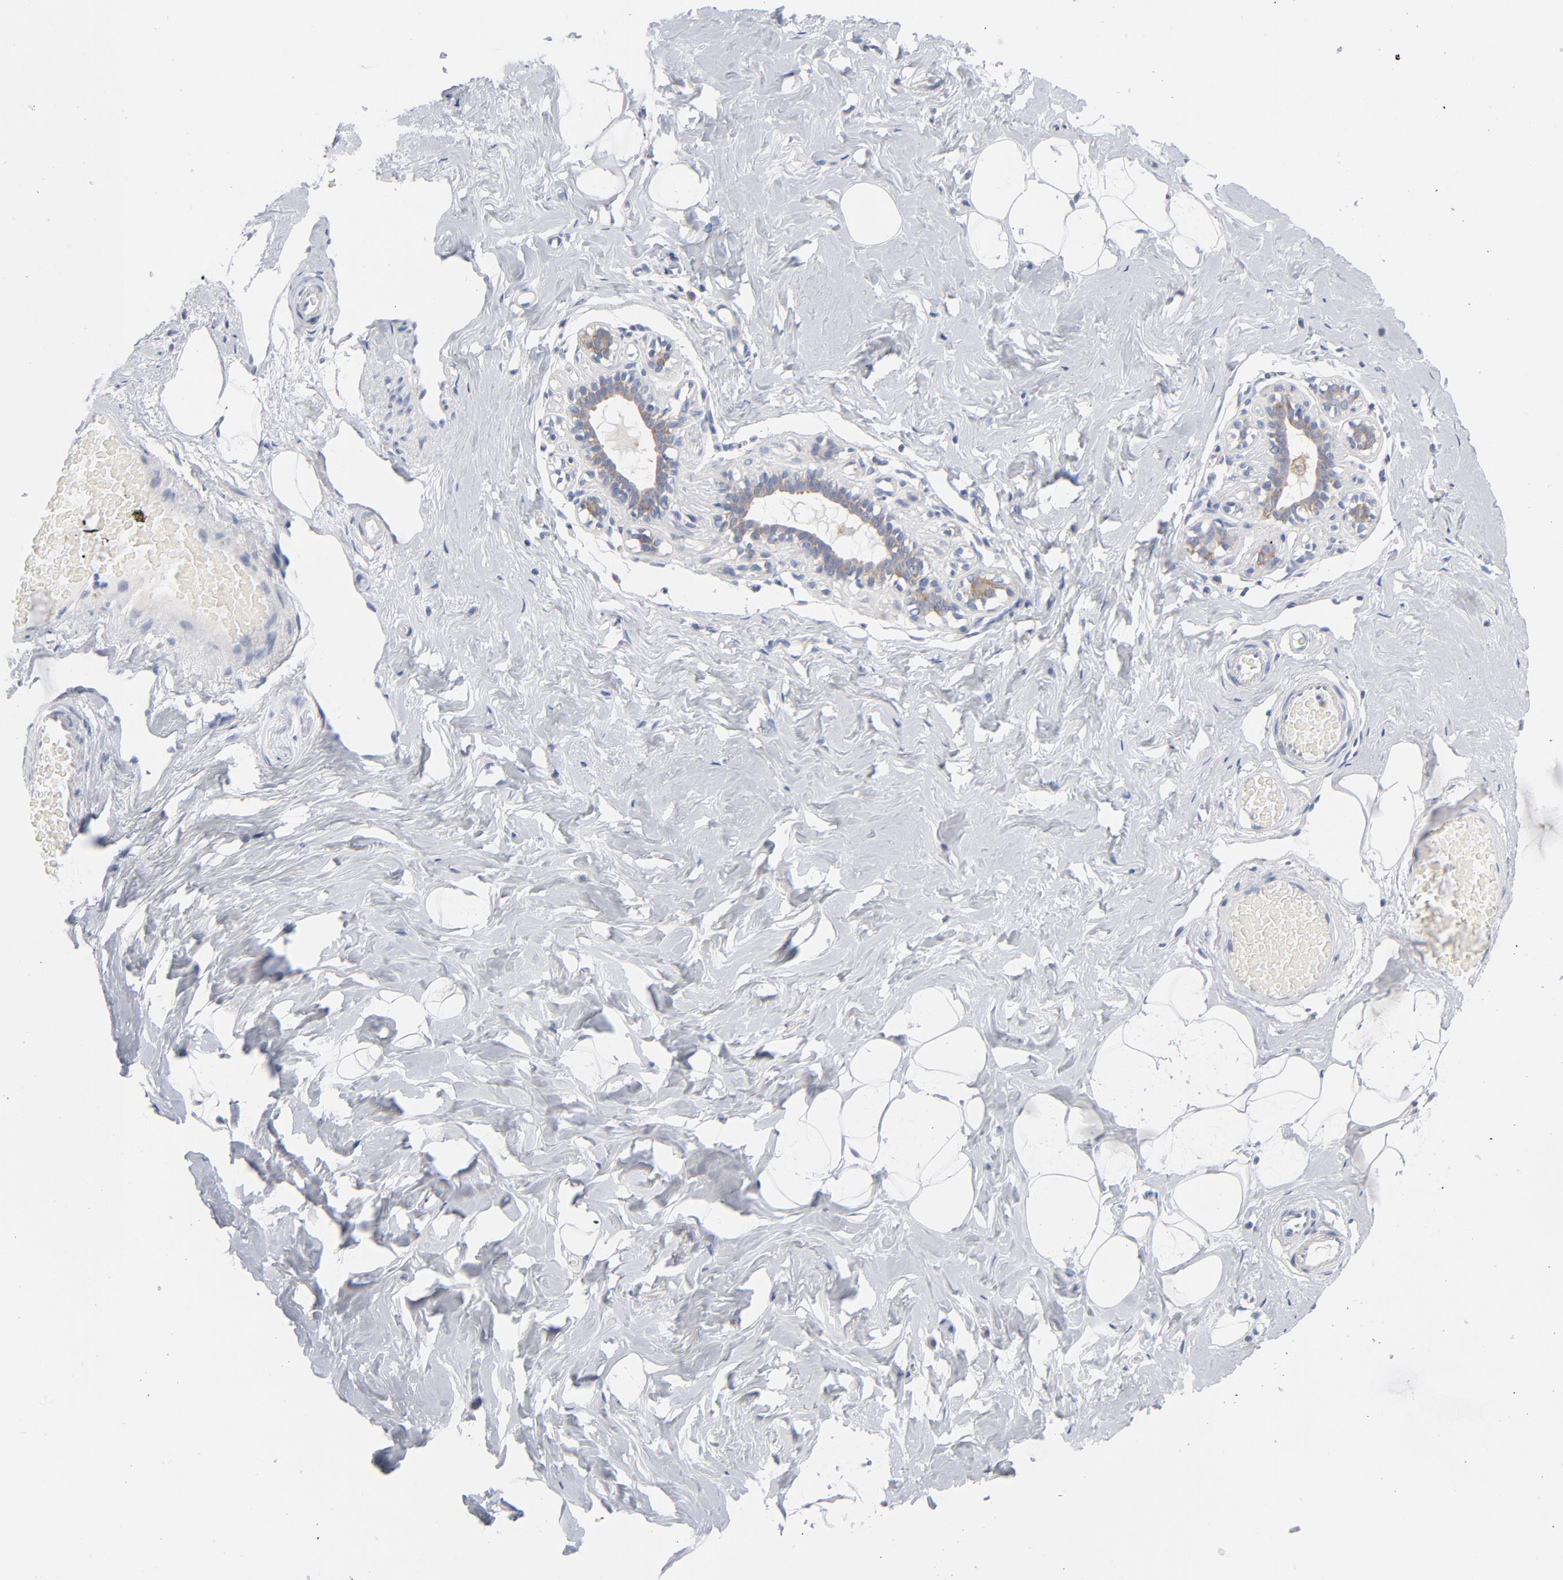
{"staining": {"intensity": "negative", "quantity": "none", "location": "none"}, "tissue": "breast", "cell_type": "Adipocytes", "image_type": "normal", "snomed": [{"axis": "morphology", "description": "Normal tissue, NOS"}, {"axis": "topography", "description": "Breast"}, {"axis": "topography", "description": "Soft tissue"}], "caption": "A high-resolution photomicrograph shows immunohistochemistry (IHC) staining of unremarkable breast, which displays no significant expression in adipocytes. (DAB (3,3'-diaminobenzidine) IHC, high magnification).", "gene": "CD86", "patient": {"sex": "female", "age": 75}}